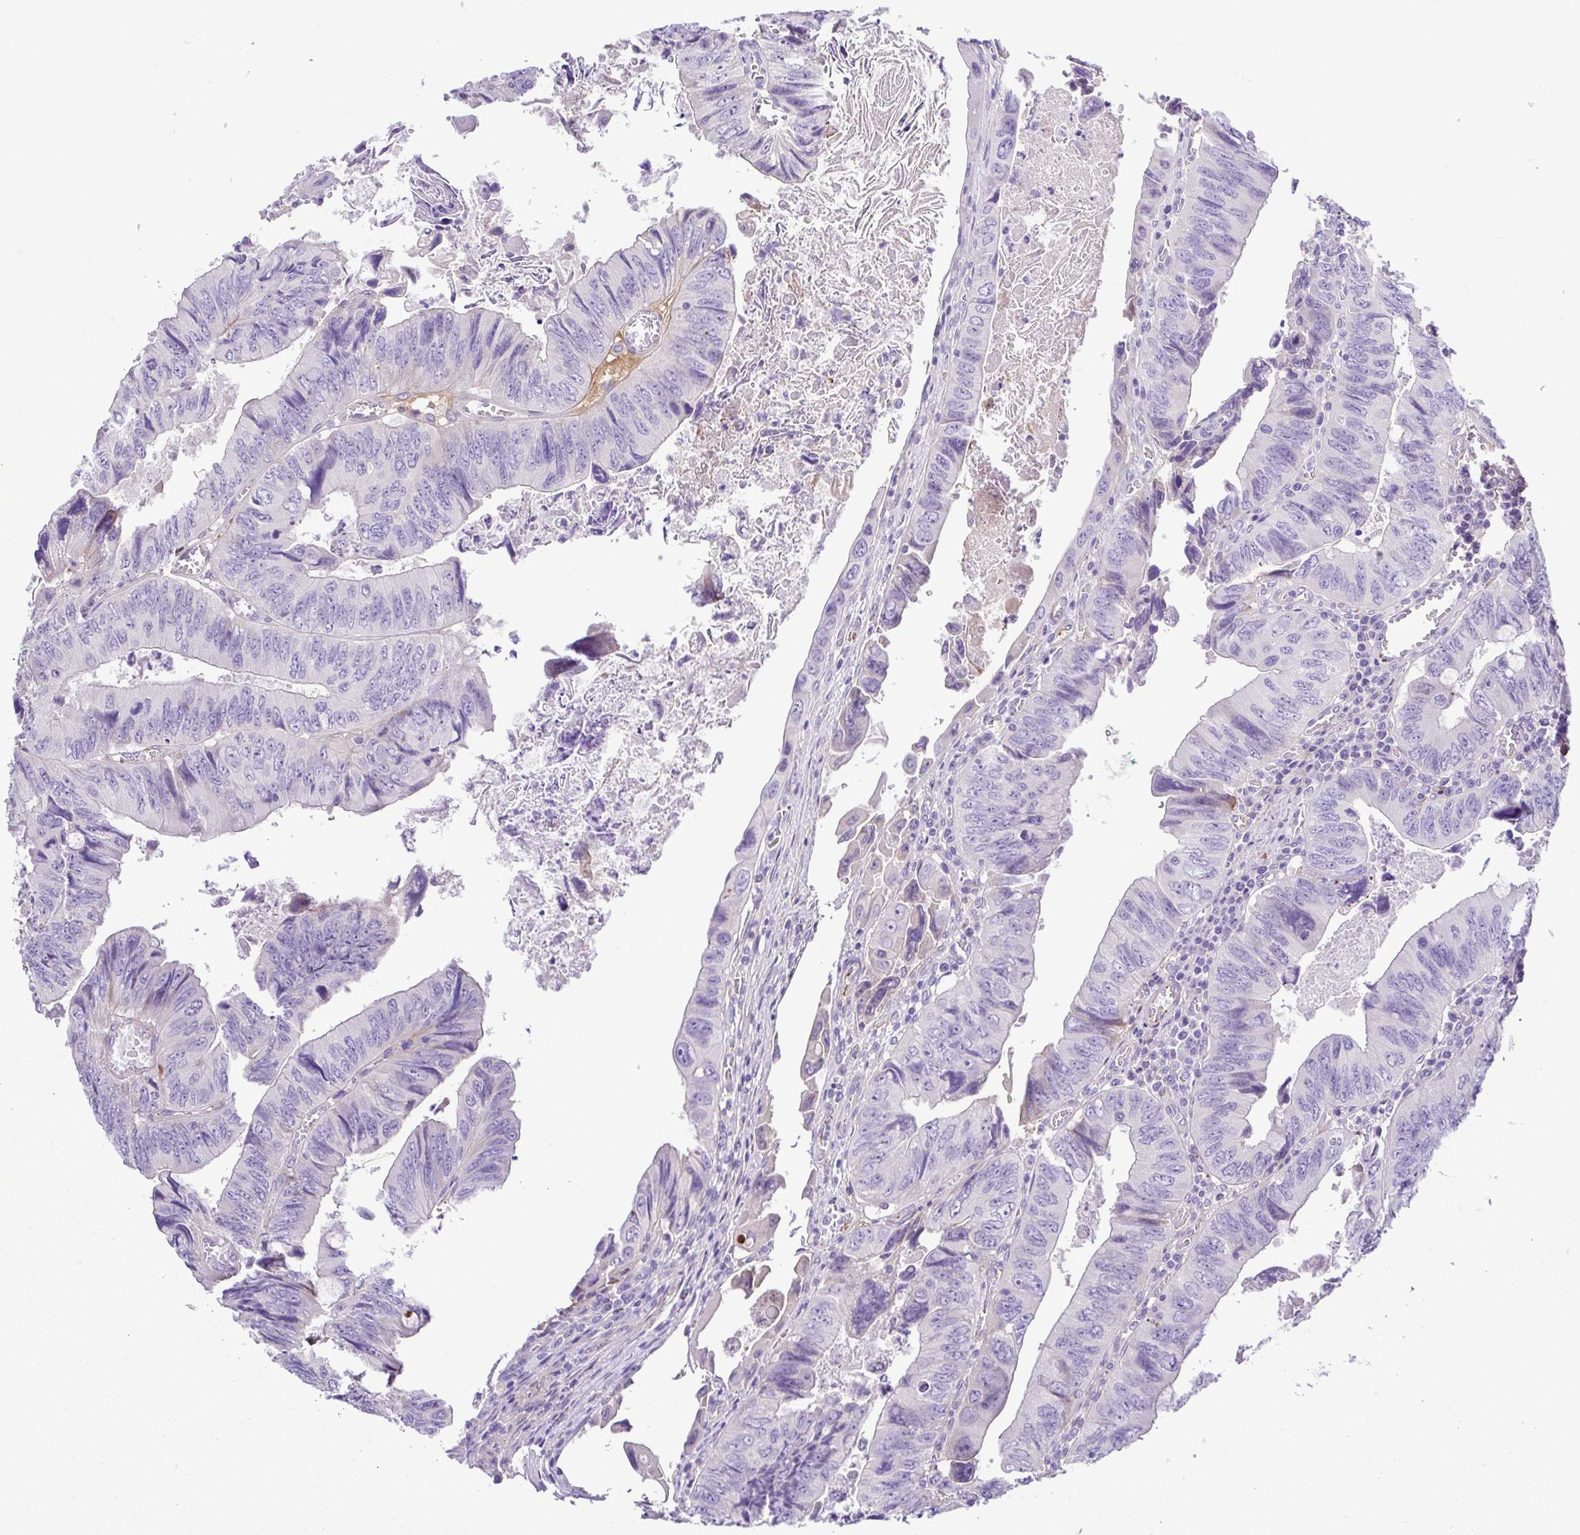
{"staining": {"intensity": "negative", "quantity": "none", "location": "none"}, "tissue": "colorectal cancer", "cell_type": "Tumor cells", "image_type": "cancer", "snomed": [{"axis": "morphology", "description": "Adenocarcinoma, NOS"}, {"axis": "topography", "description": "Colon"}], "caption": "The IHC image has no significant staining in tumor cells of adenocarcinoma (colorectal) tissue.", "gene": "GABBR2", "patient": {"sex": "female", "age": 84}}